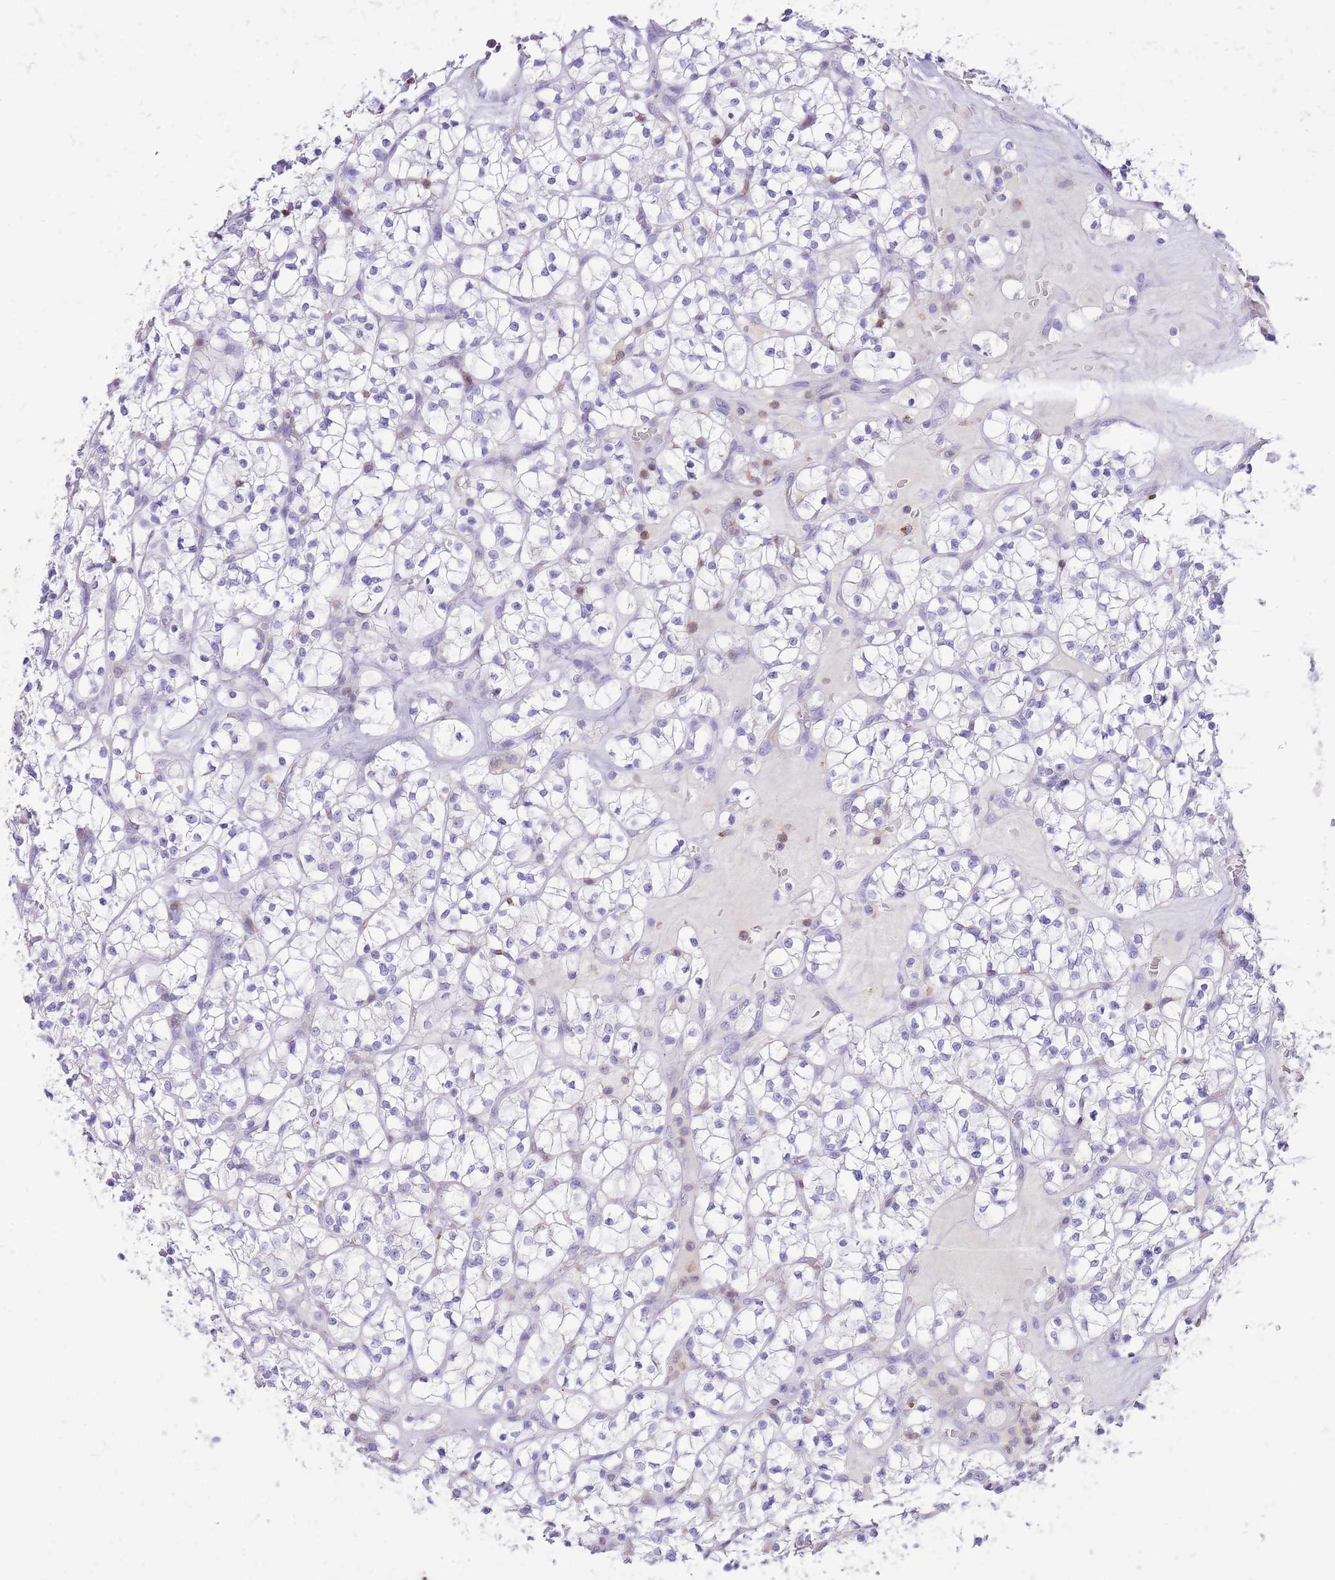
{"staining": {"intensity": "negative", "quantity": "none", "location": "none"}, "tissue": "renal cancer", "cell_type": "Tumor cells", "image_type": "cancer", "snomed": [{"axis": "morphology", "description": "Adenocarcinoma, NOS"}, {"axis": "topography", "description": "Kidney"}], "caption": "The immunohistochemistry image has no significant expression in tumor cells of renal adenocarcinoma tissue.", "gene": "OR4Q3", "patient": {"sex": "female", "age": 64}}